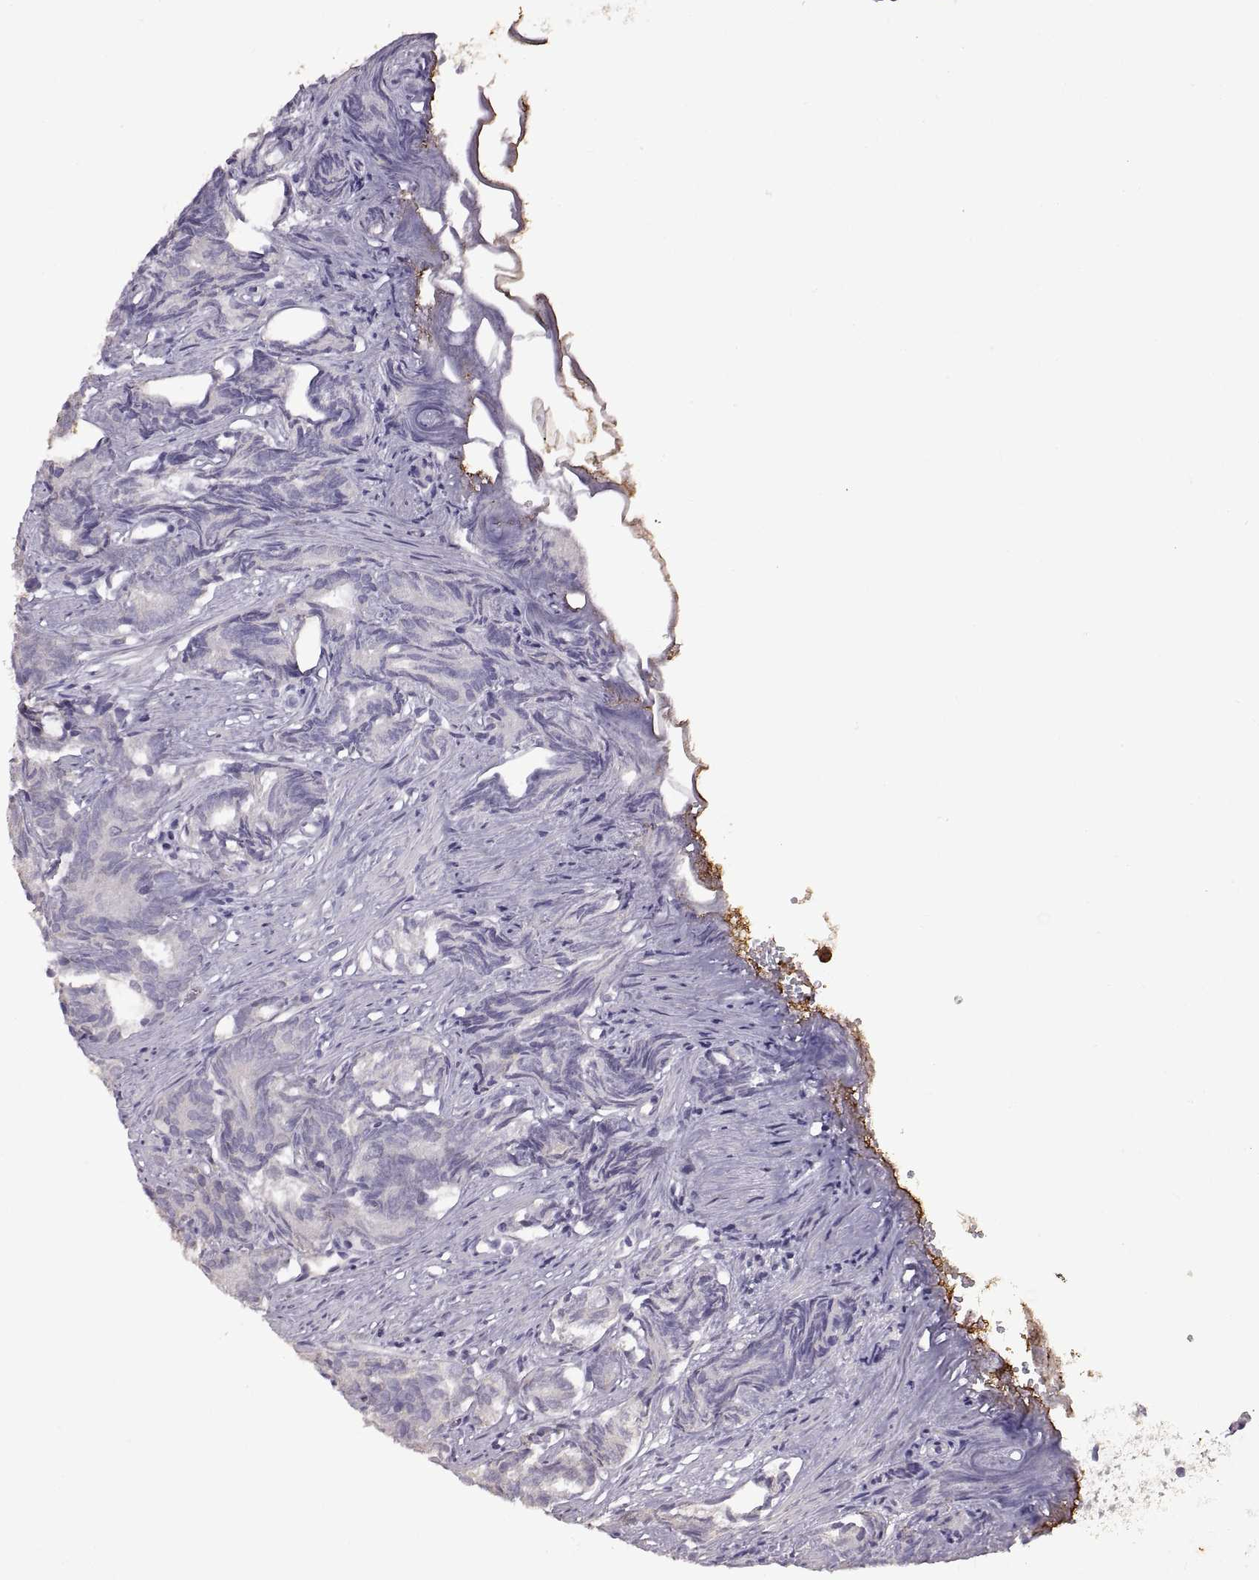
{"staining": {"intensity": "negative", "quantity": "none", "location": "none"}, "tissue": "prostate cancer", "cell_type": "Tumor cells", "image_type": "cancer", "snomed": [{"axis": "morphology", "description": "Adenocarcinoma, High grade"}, {"axis": "topography", "description": "Prostate"}], "caption": "Tumor cells are negative for protein expression in human prostate cancer.", "gene": "DEFB136", "patient": {"sex": "male", "age": 84}}